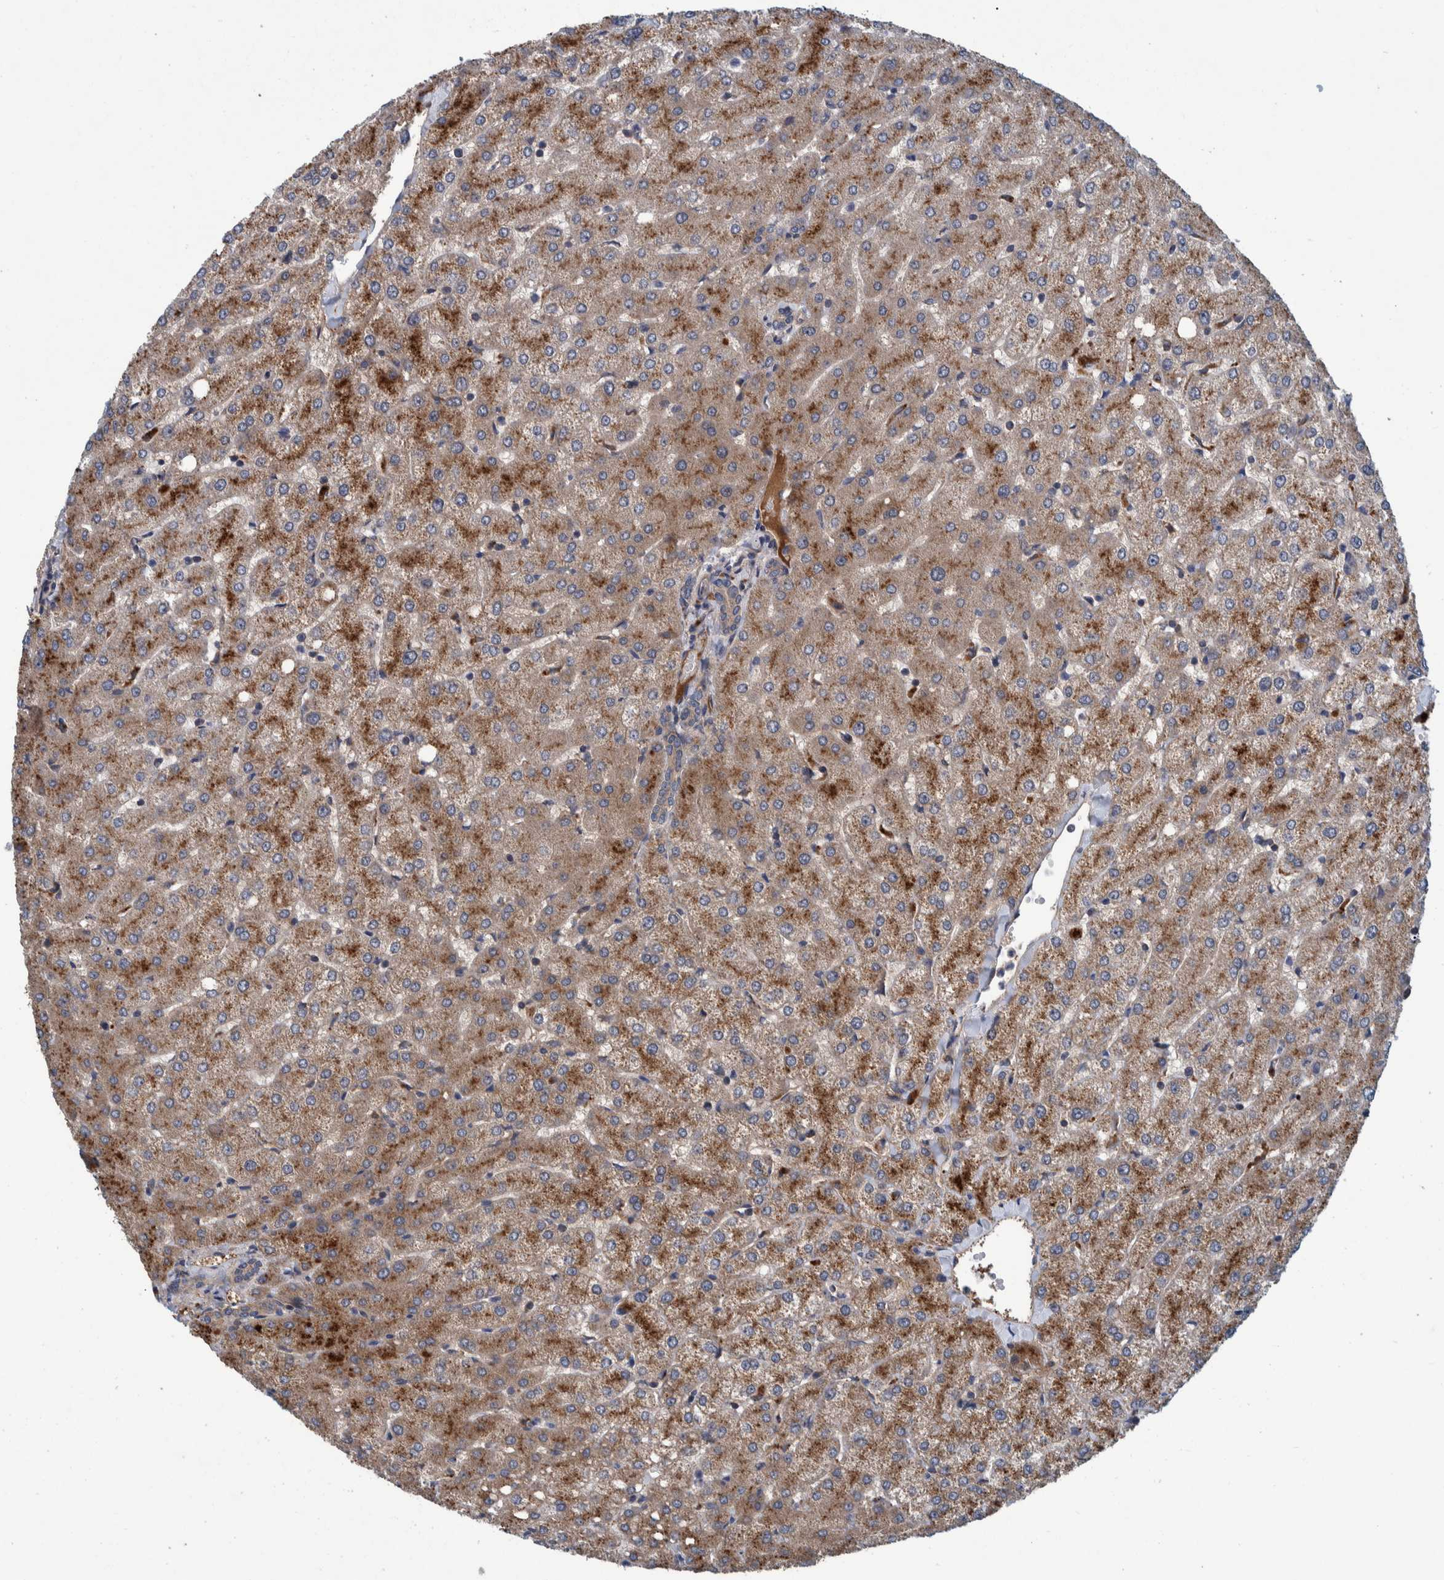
{"staining": {"intensity": "weak", "quantity": ">75%", "location": "cytoplasmic/membranous"}, "tissue": "liver", "cell_type": "Cholangiocytes", "image_type": "normal", "snomed": [{"axis": "morphology", "description": "Normal tissue, NOS"}, {"axis": "topography", "description": "Liver"}], "caption": "A photomicrograph of human liver stained for a protein exhibits weak cytoplasmic/membranous brown staining in cholangiocytes. (DAB (3,3'-diaminobenzidine) IHC, brown staining for protein, blue staining for nuclei).", "gene": "ITIH3", "patient": {"sex": "female", "age": 54}}